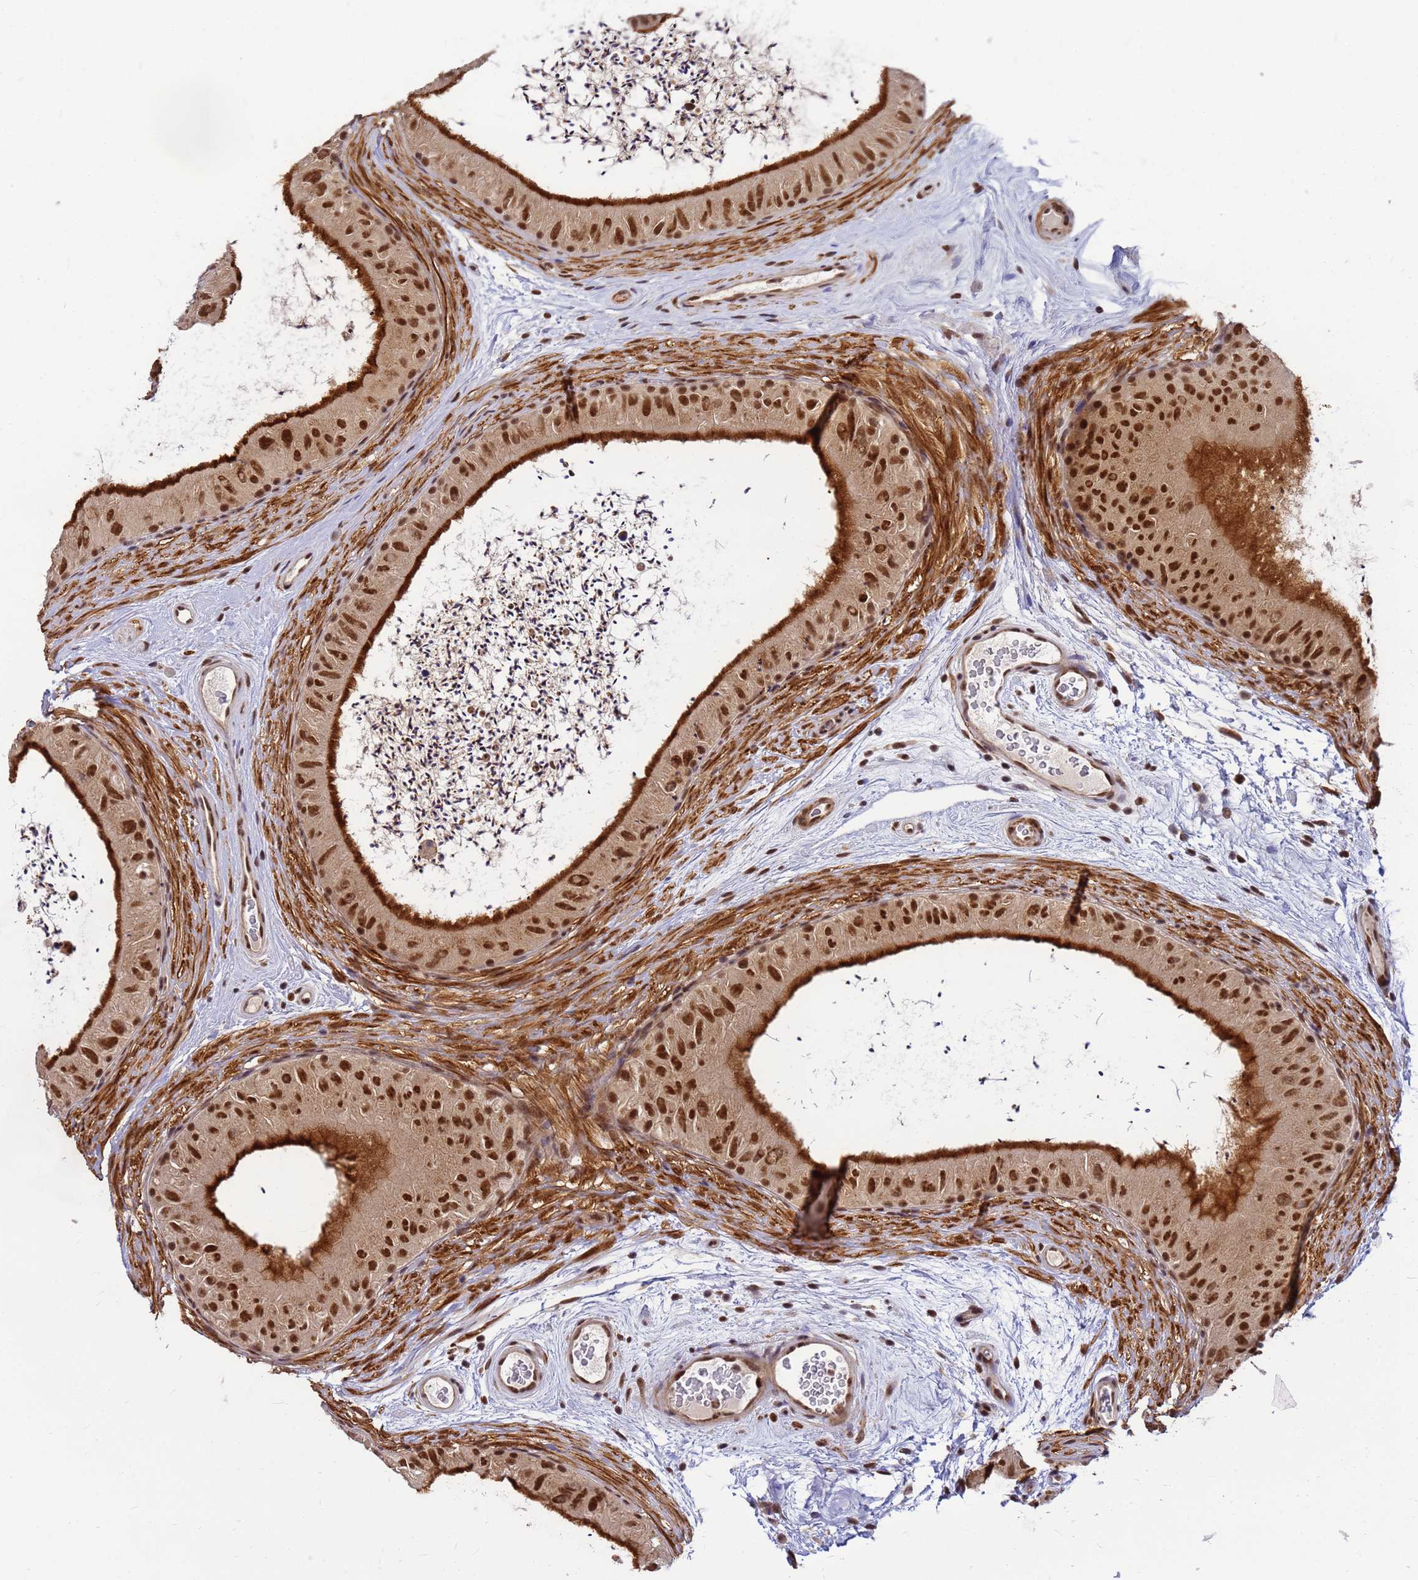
{"staining": {"intensity": "strong", "quantity": ">75%", "location": "cytoplasmic/membranous,nuclear"}, "tissue": "epididymis", "cell_type": "Glandular cells", "image_type": "normal", "snomed": [{"axis": "morphology", "description": "Normal tissue, NOS"}, {"axis": "topography", "description": "Epididymis"}], "caption": "A brown stain highlights strong cytoplasmic/membranous,nuclear expression of a protein in glandular cells of unremarkable epididymis. (DAB (3,3'-diaminobenzidine) = brown stain, brightfield microscopy at high magnification).", "gene": "NCBP2", "patient": {"sex": "male", "age": 50}}